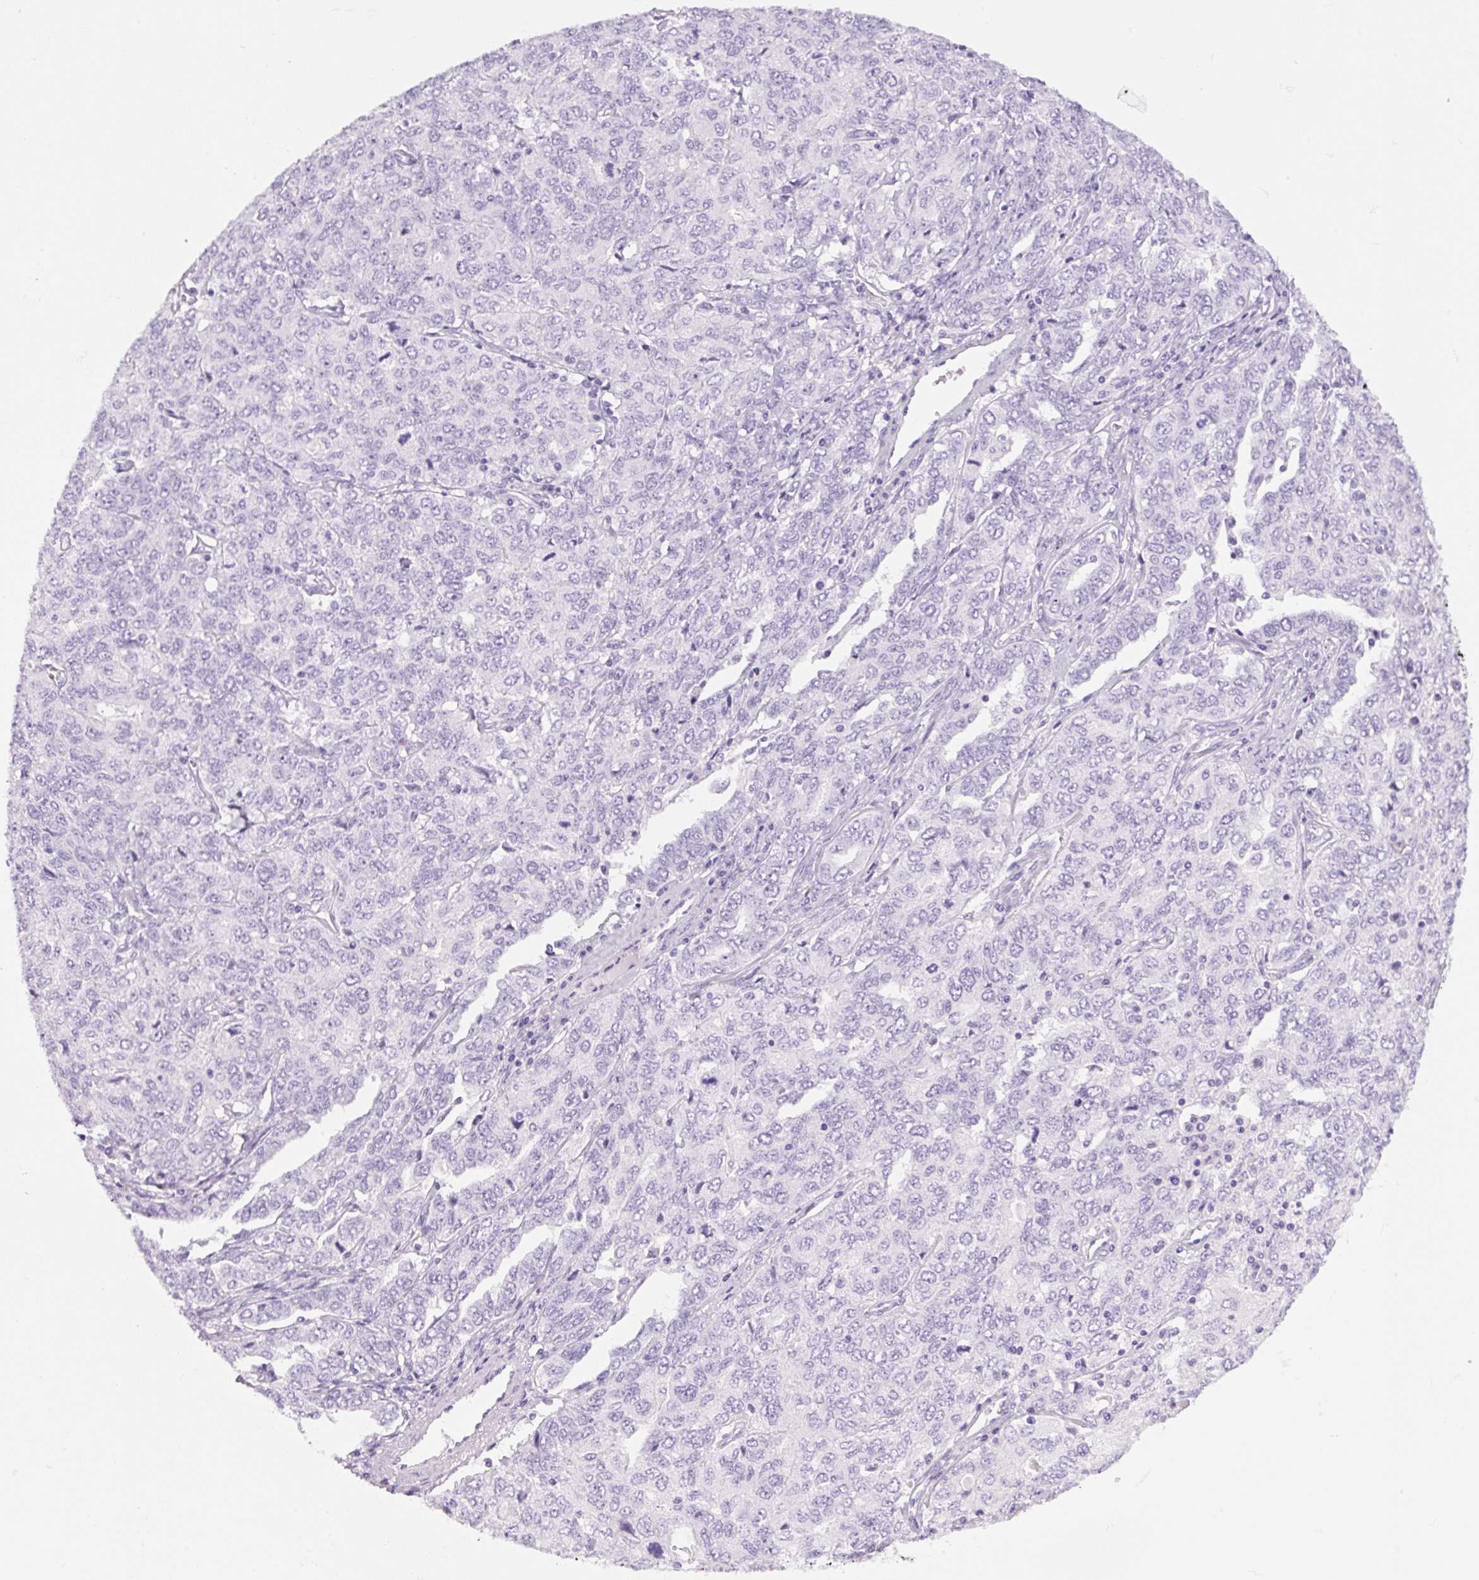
{"staining": {"intensity": "negative", "quantity": "none", "location": "none"}, "tissue": "ovarian cancer", "cell_type": "Tumor cells", "image_type": "cancer", "snomed": [{"axis": "morphology", "description": "Carcinoma, endometroid"}, {"axis": "topography", "description": "Ovary"}], "caption": "Human ovarian cancer stained for a protein using immunohistochemistry (IHC) reveals no positivity in tumor cells.", "gene": "PRRT1", "patient": {"sex": "female", "age": 62}}